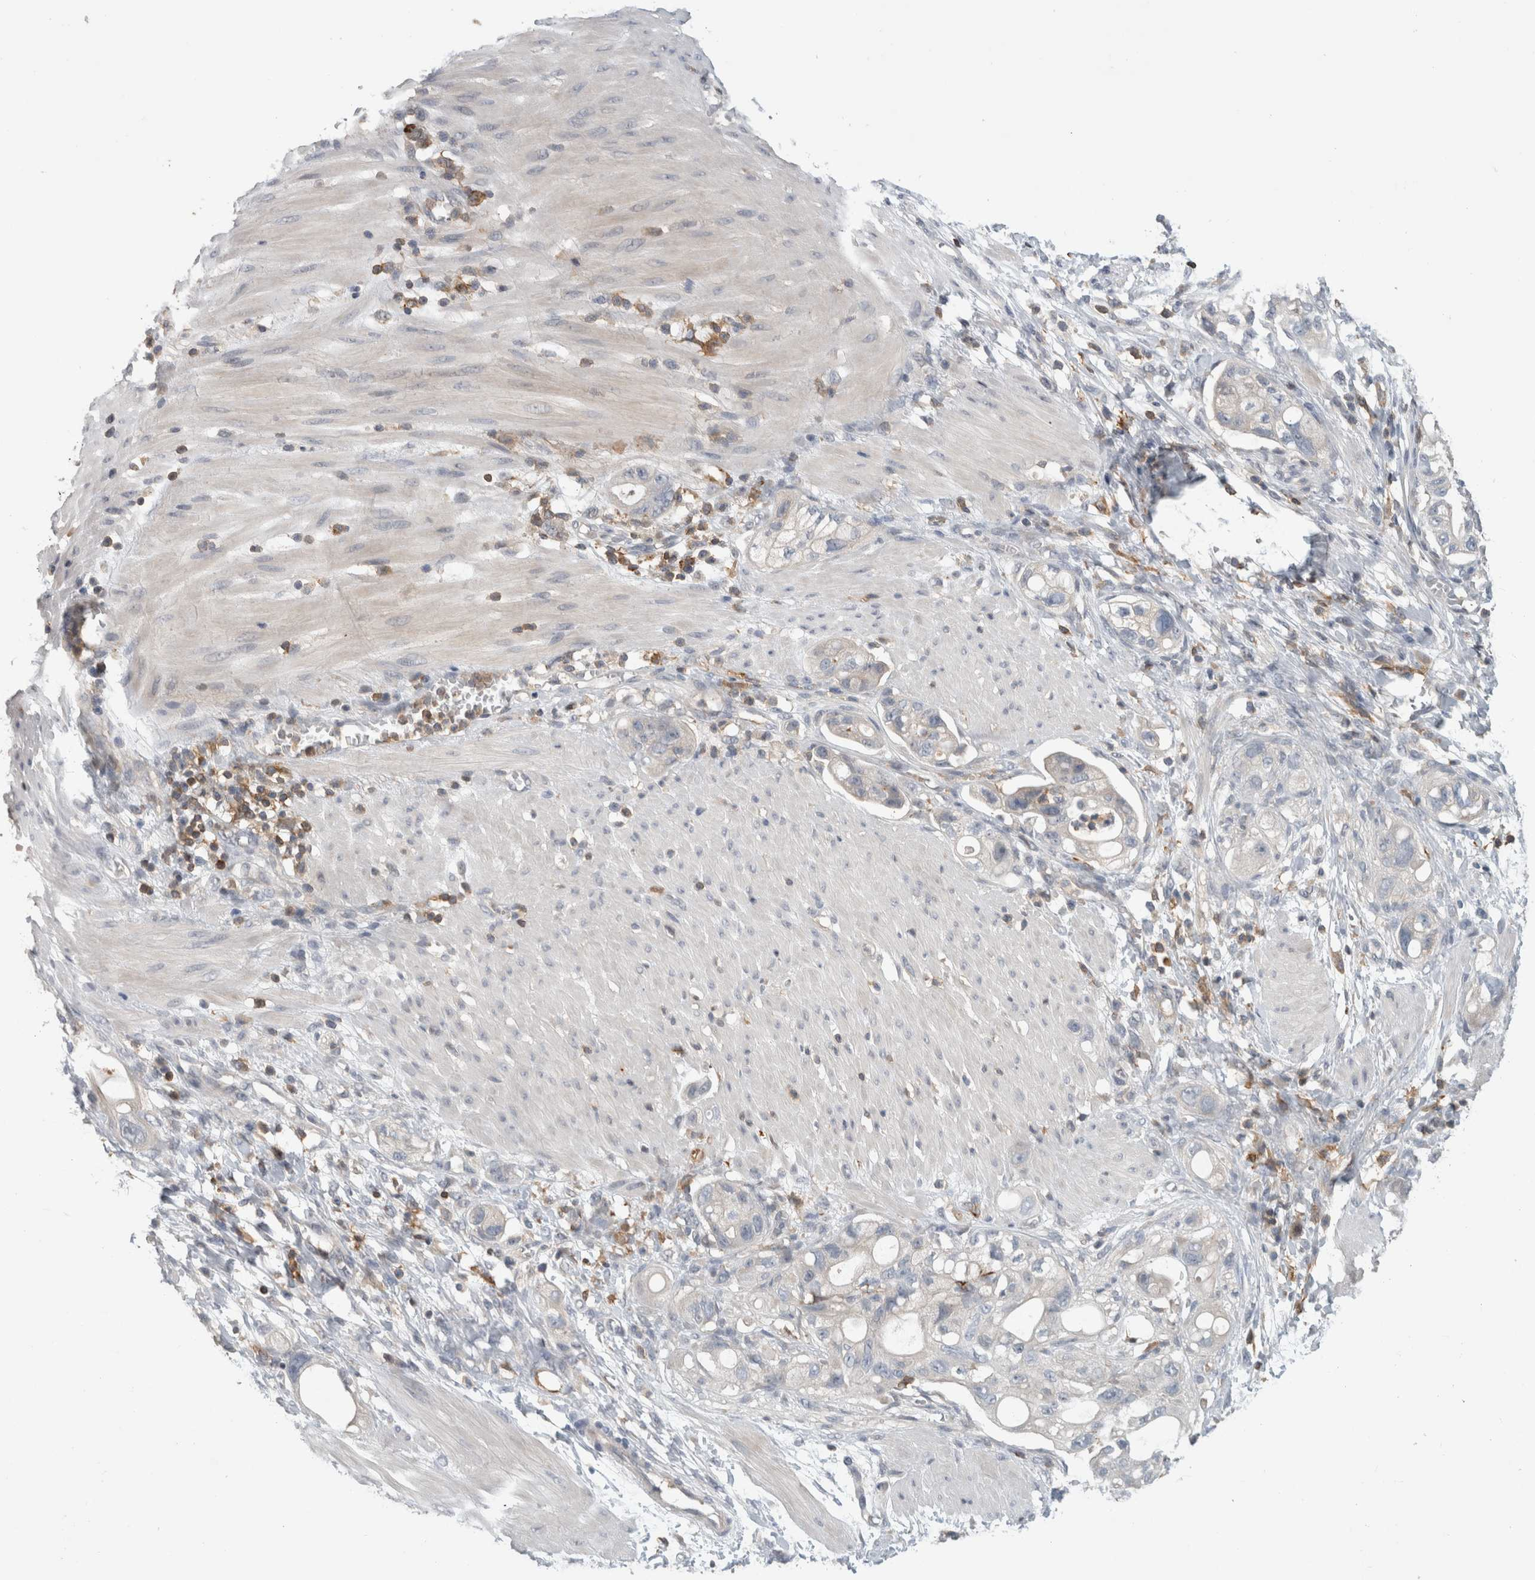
{"staining": {"intensity": "negative", "quantity": "none", "location": "none"}, "tissue": "stomach cancer", "cell_type": "Tumor cells", "image_type": "cancer", "snomed": [{"axis": "morphology", "description": "Adenocarcinoma, NOS"}, {"axis": "topography", "description": "Stomach"}, {"axis": "topography", "description": "Stomach, lower"}], "caption": "Human stomach cancer stained for a protein using immunohistochemistry shows no positivity in tumor cells.", "gene": "GFRA2", "patient": {"sex": "female", "age": 48}}